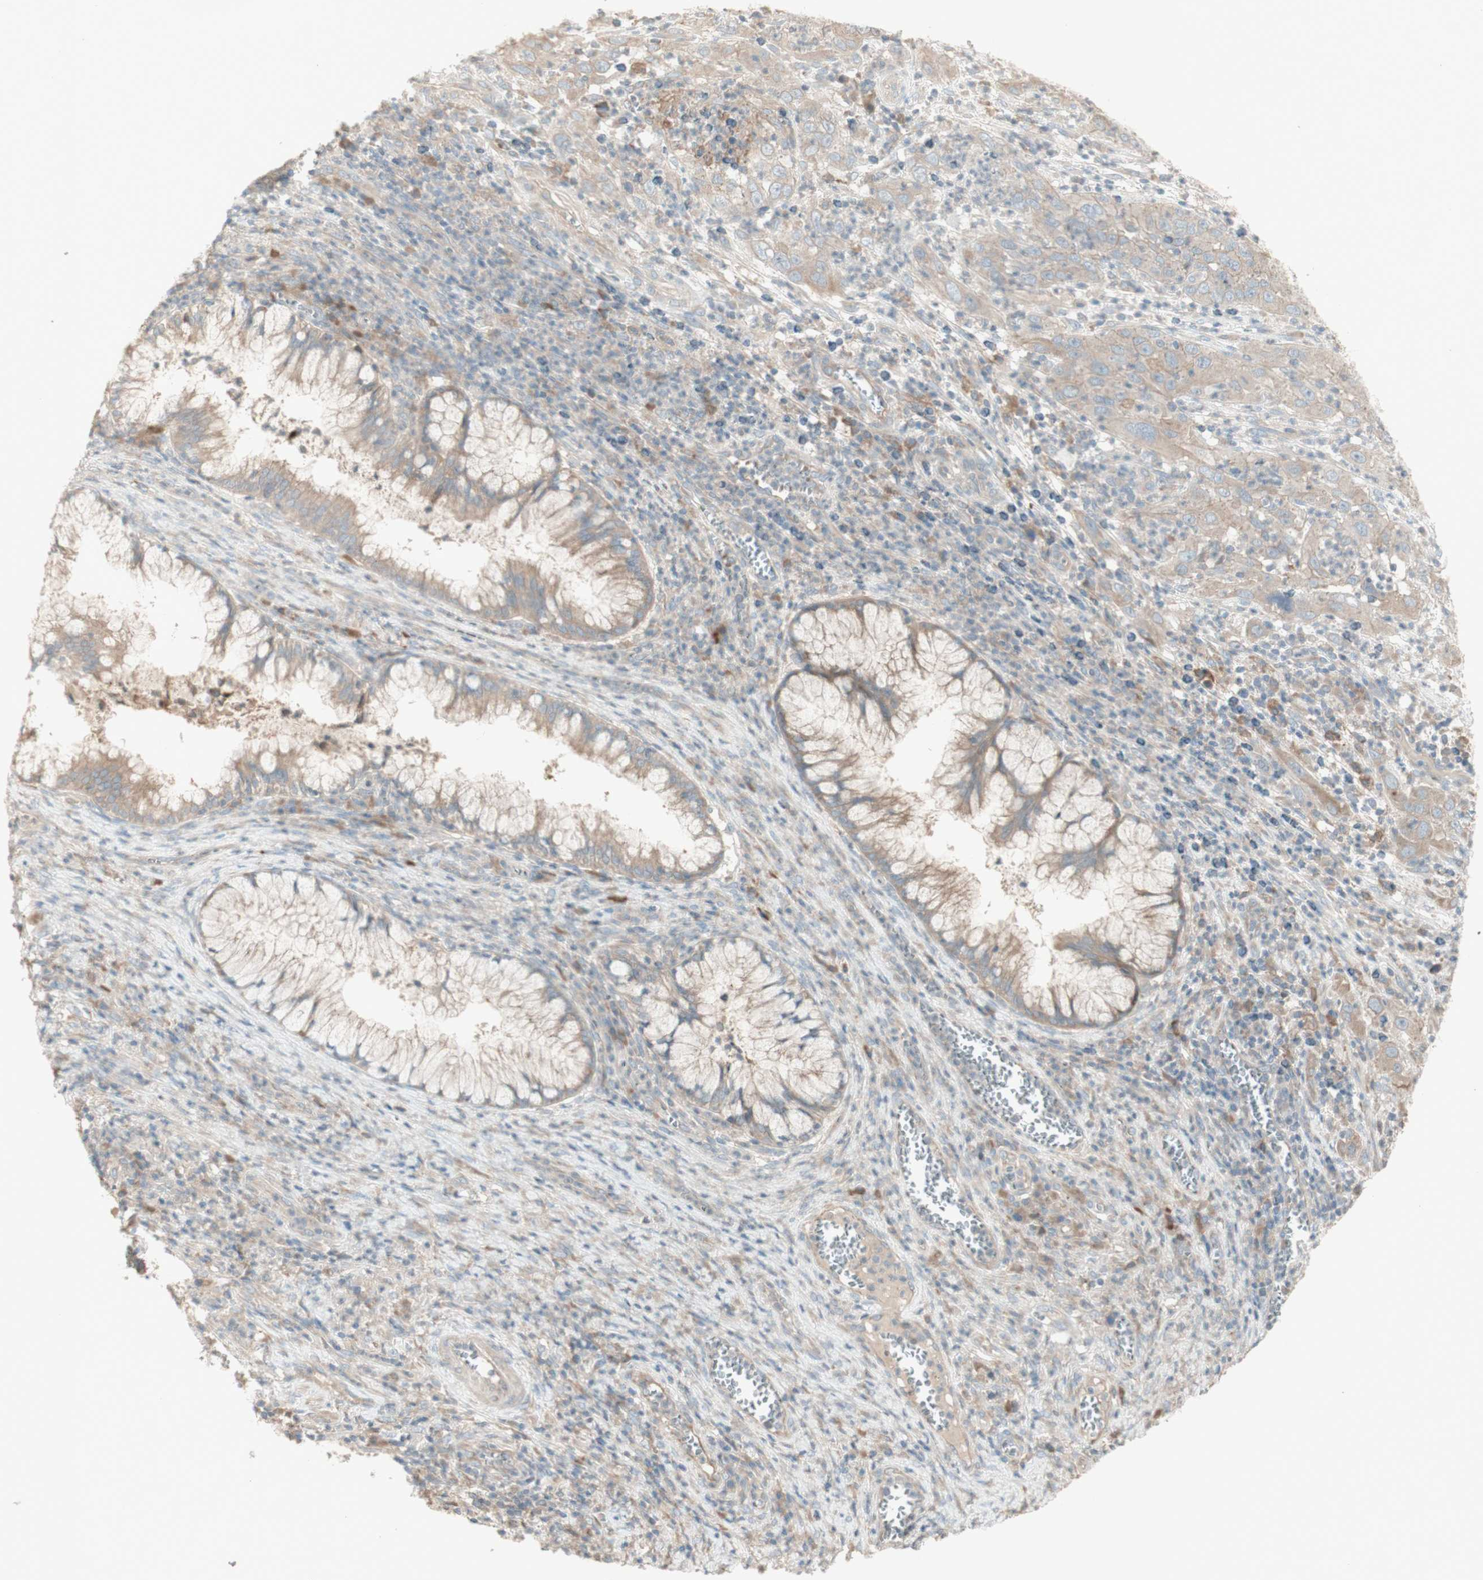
{"staining": {"intensity": "weak", "quantity": ">75%", "location": "cytoplasmic/membranous"}, "tissue": "cervical cancer", "cell_type": "Tumor cells", "image_type": "cancer", "snomed": [{"axis": "morphology", "description": "Squamous cell carcinoma, NOS"}, {"axis": "topography", "description": "Cervix"}], "caption": "This micrograph exhibits cervical cancer stained with immunohistochemistry to label a protein in brown. The cytoplasmic/membranous of tumor cells show weak positivity for the protein. Nuclei are counter-stained blue.", "gene": "PTGER4", "patient": {"sex": "female", "age": 32}}